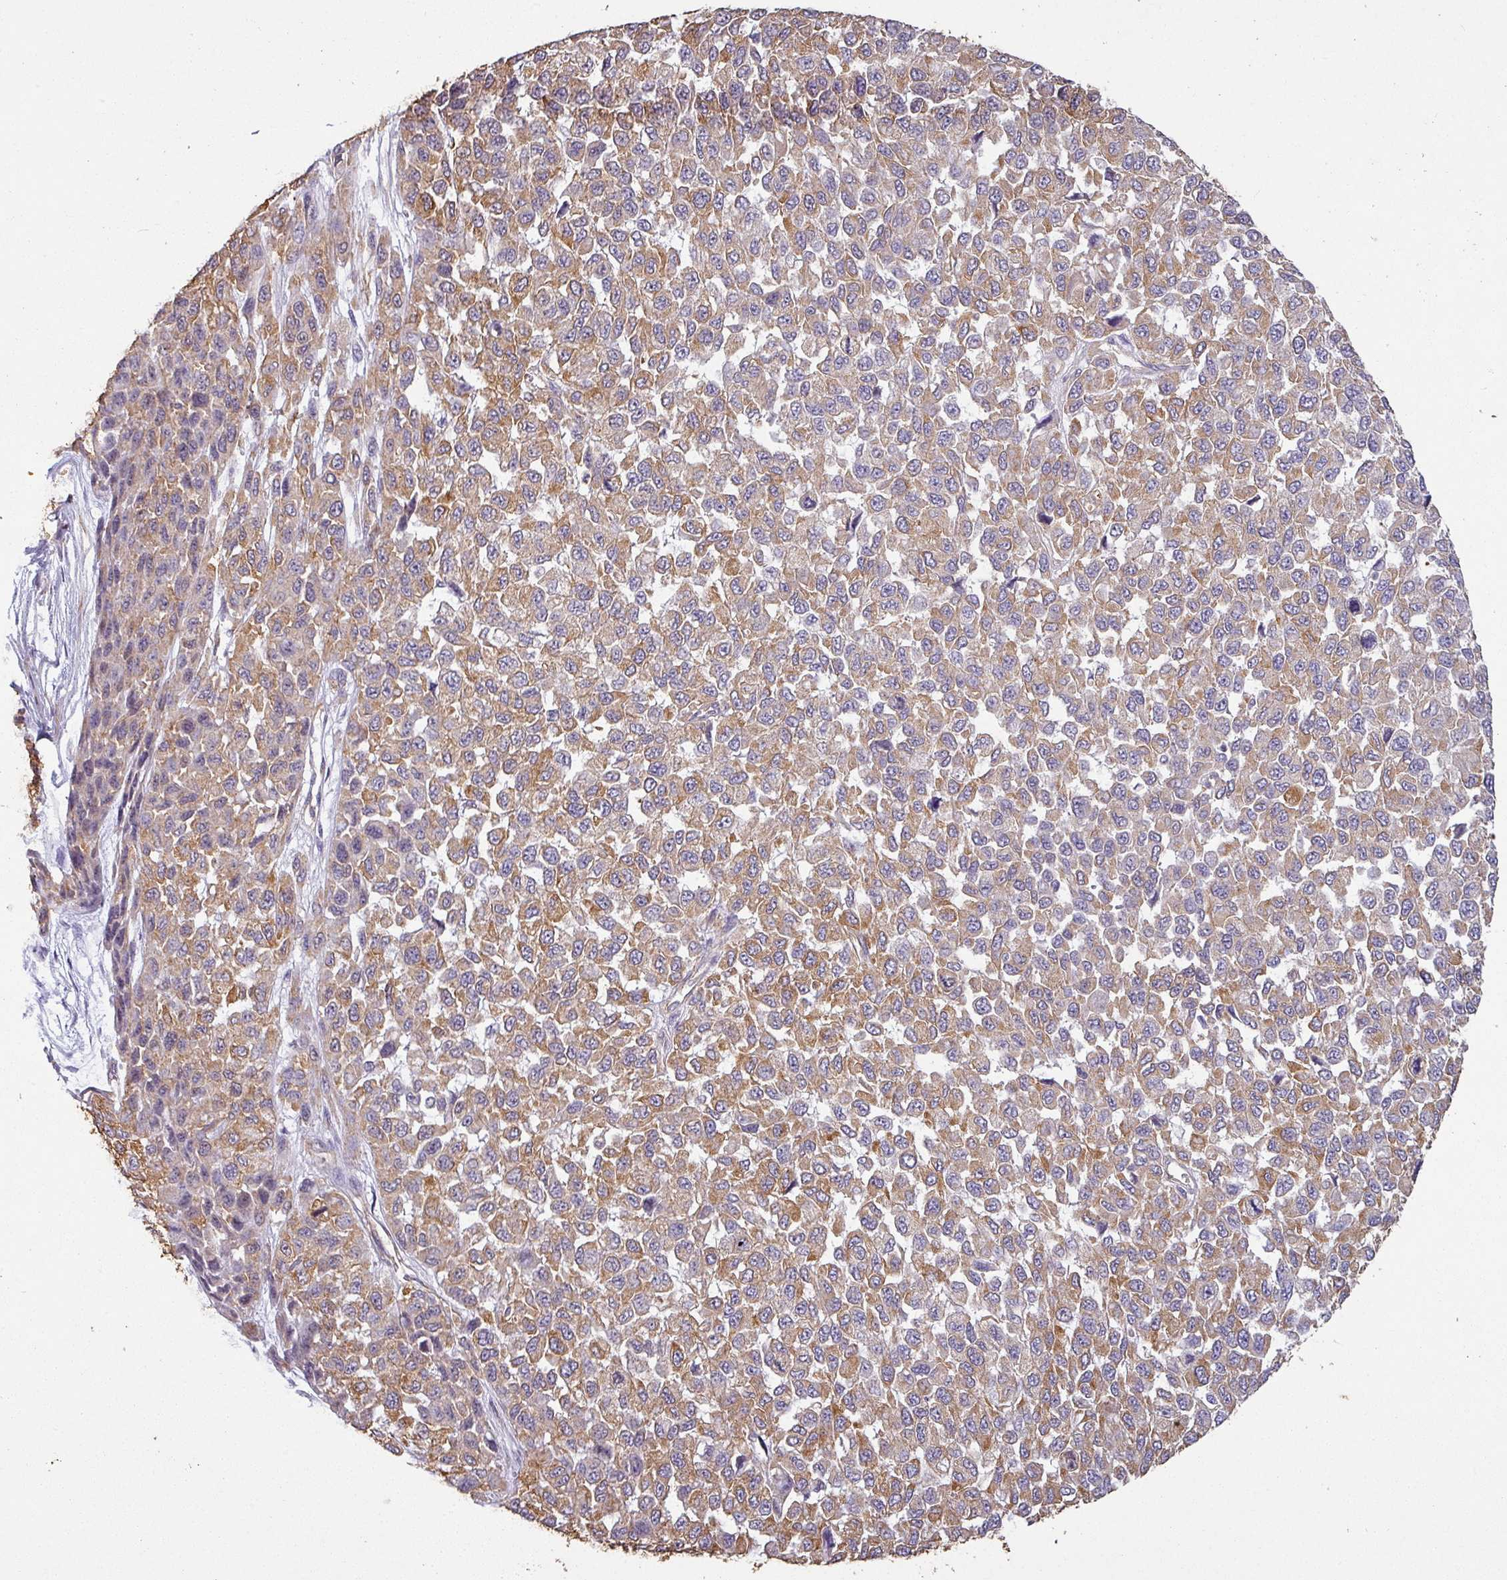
{"staining": {"intensity": "moderate", "quantity": "25%-75%", "location": "cytoplasmic/membranous"}, "tissue": "melanoma", "cell_type": "Tumor cells", "image_type": "cancer", "snomed": [{"axis": "morphology", "description": "Malignant melanoma, NOS"}, {"axis": "topography", "description": "Skin"}], "caption": "Immunohistochemistry (IHC) of malignant melanoma displays medium levels of moderate cytoplasmic/membranous expression in approximately 25%-75% of tumor cells.", "gene": "ZNF280C", "patient": {"sex": "male", "age": 62}}